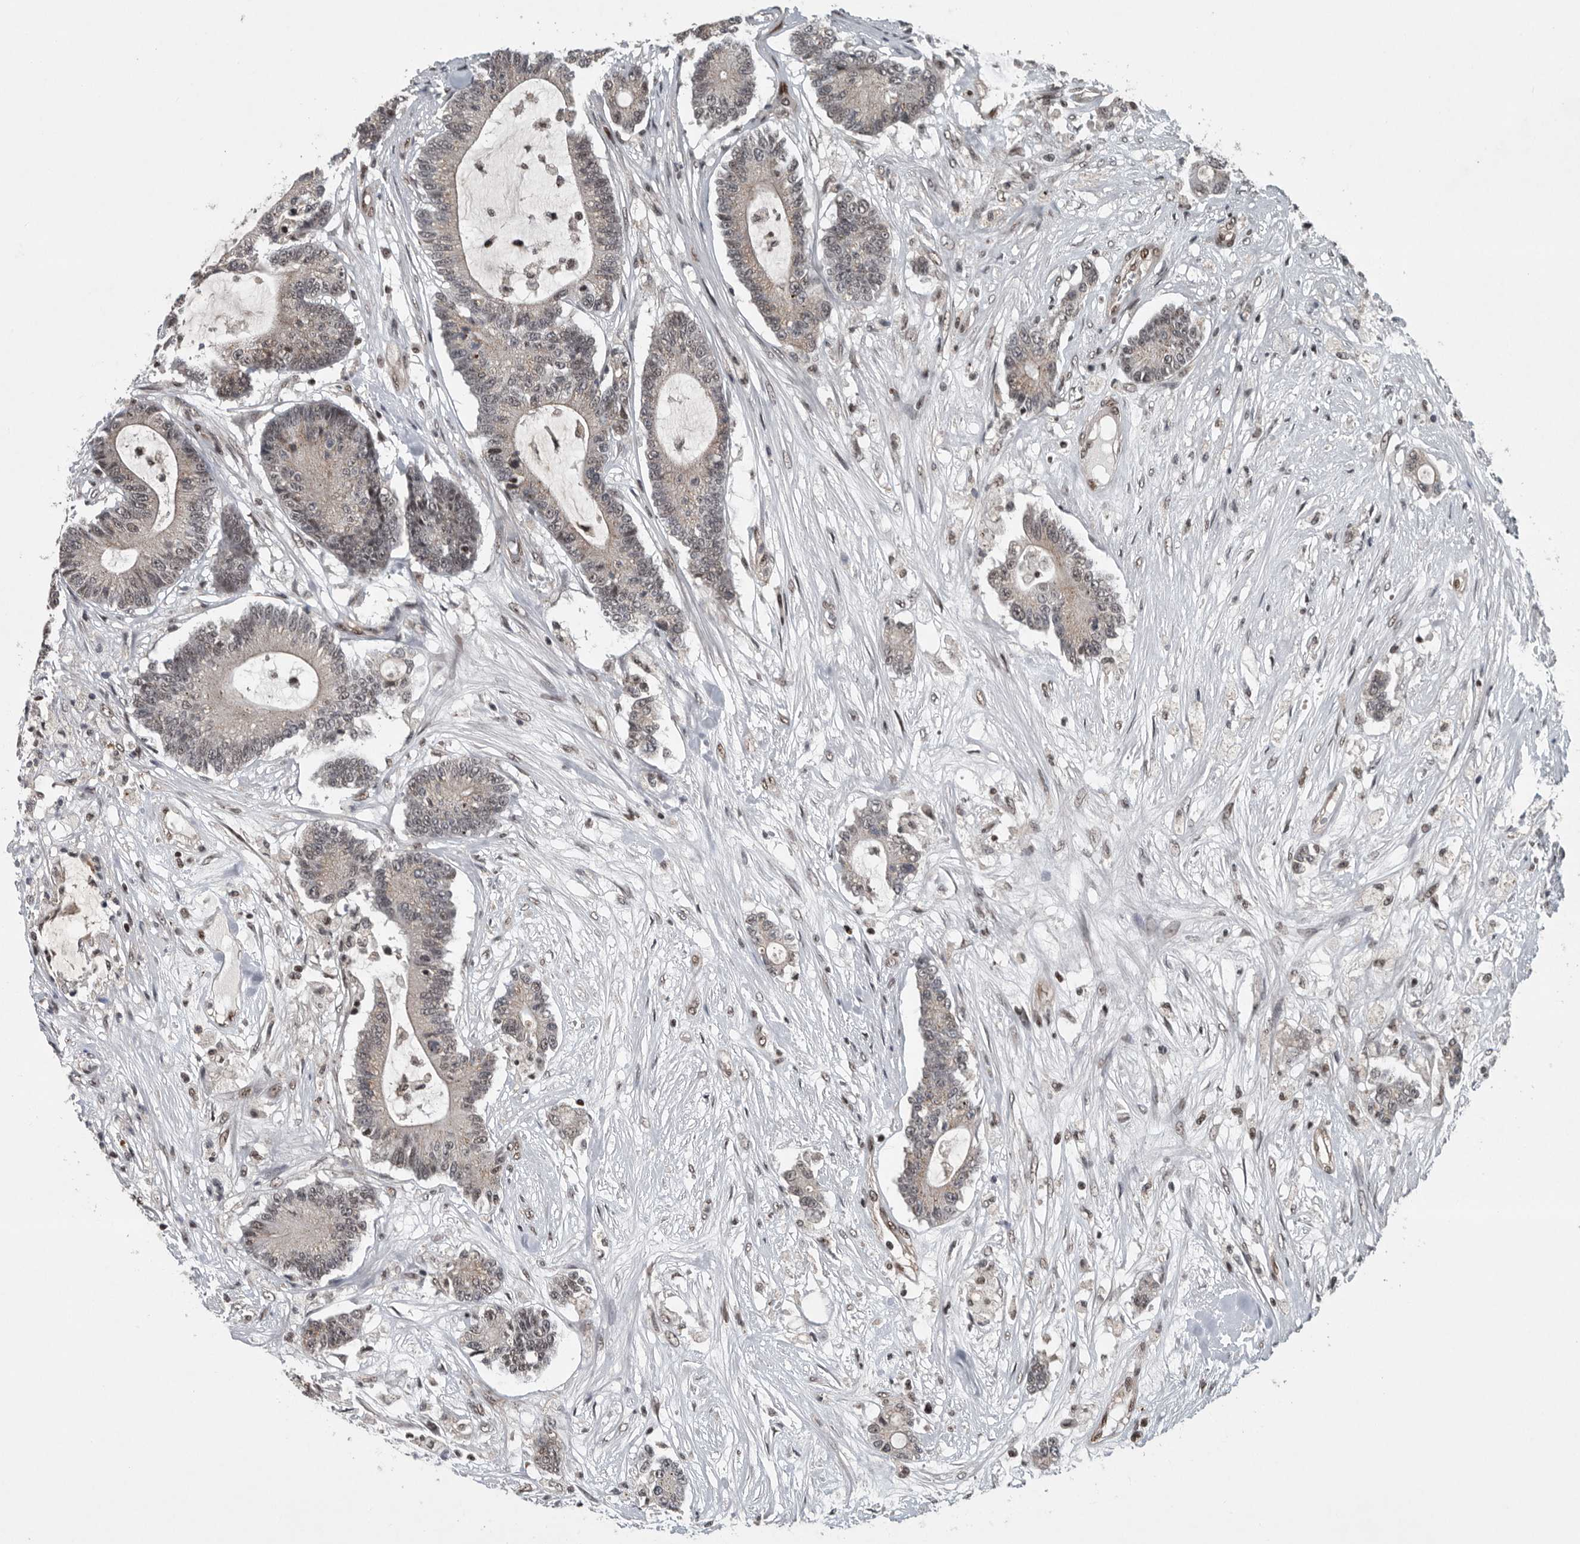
{"staining": {"intensity": "weak", "quantity": "25%-75%", "location": "cytoplasmic/membranous,nuclear"}, "tissue": "colorectal cancer", "cell_type": "Tumor cells", "image_type": "cancer", "snomed": [{"axis": "morphology", "description": "Adenocarcinoma, NOS"}, {"axis": "topography", "description": "Colon"}], "caption": "Colorectal cancer (adenocarcinoma) stained with a brown dye exhibits weak cytoplasmic/membranous and nuclear positive positivity in about 25%-75% of tumor cells.", "gene": "SENP7", "patient": {"sex": "female", "age": 84}}